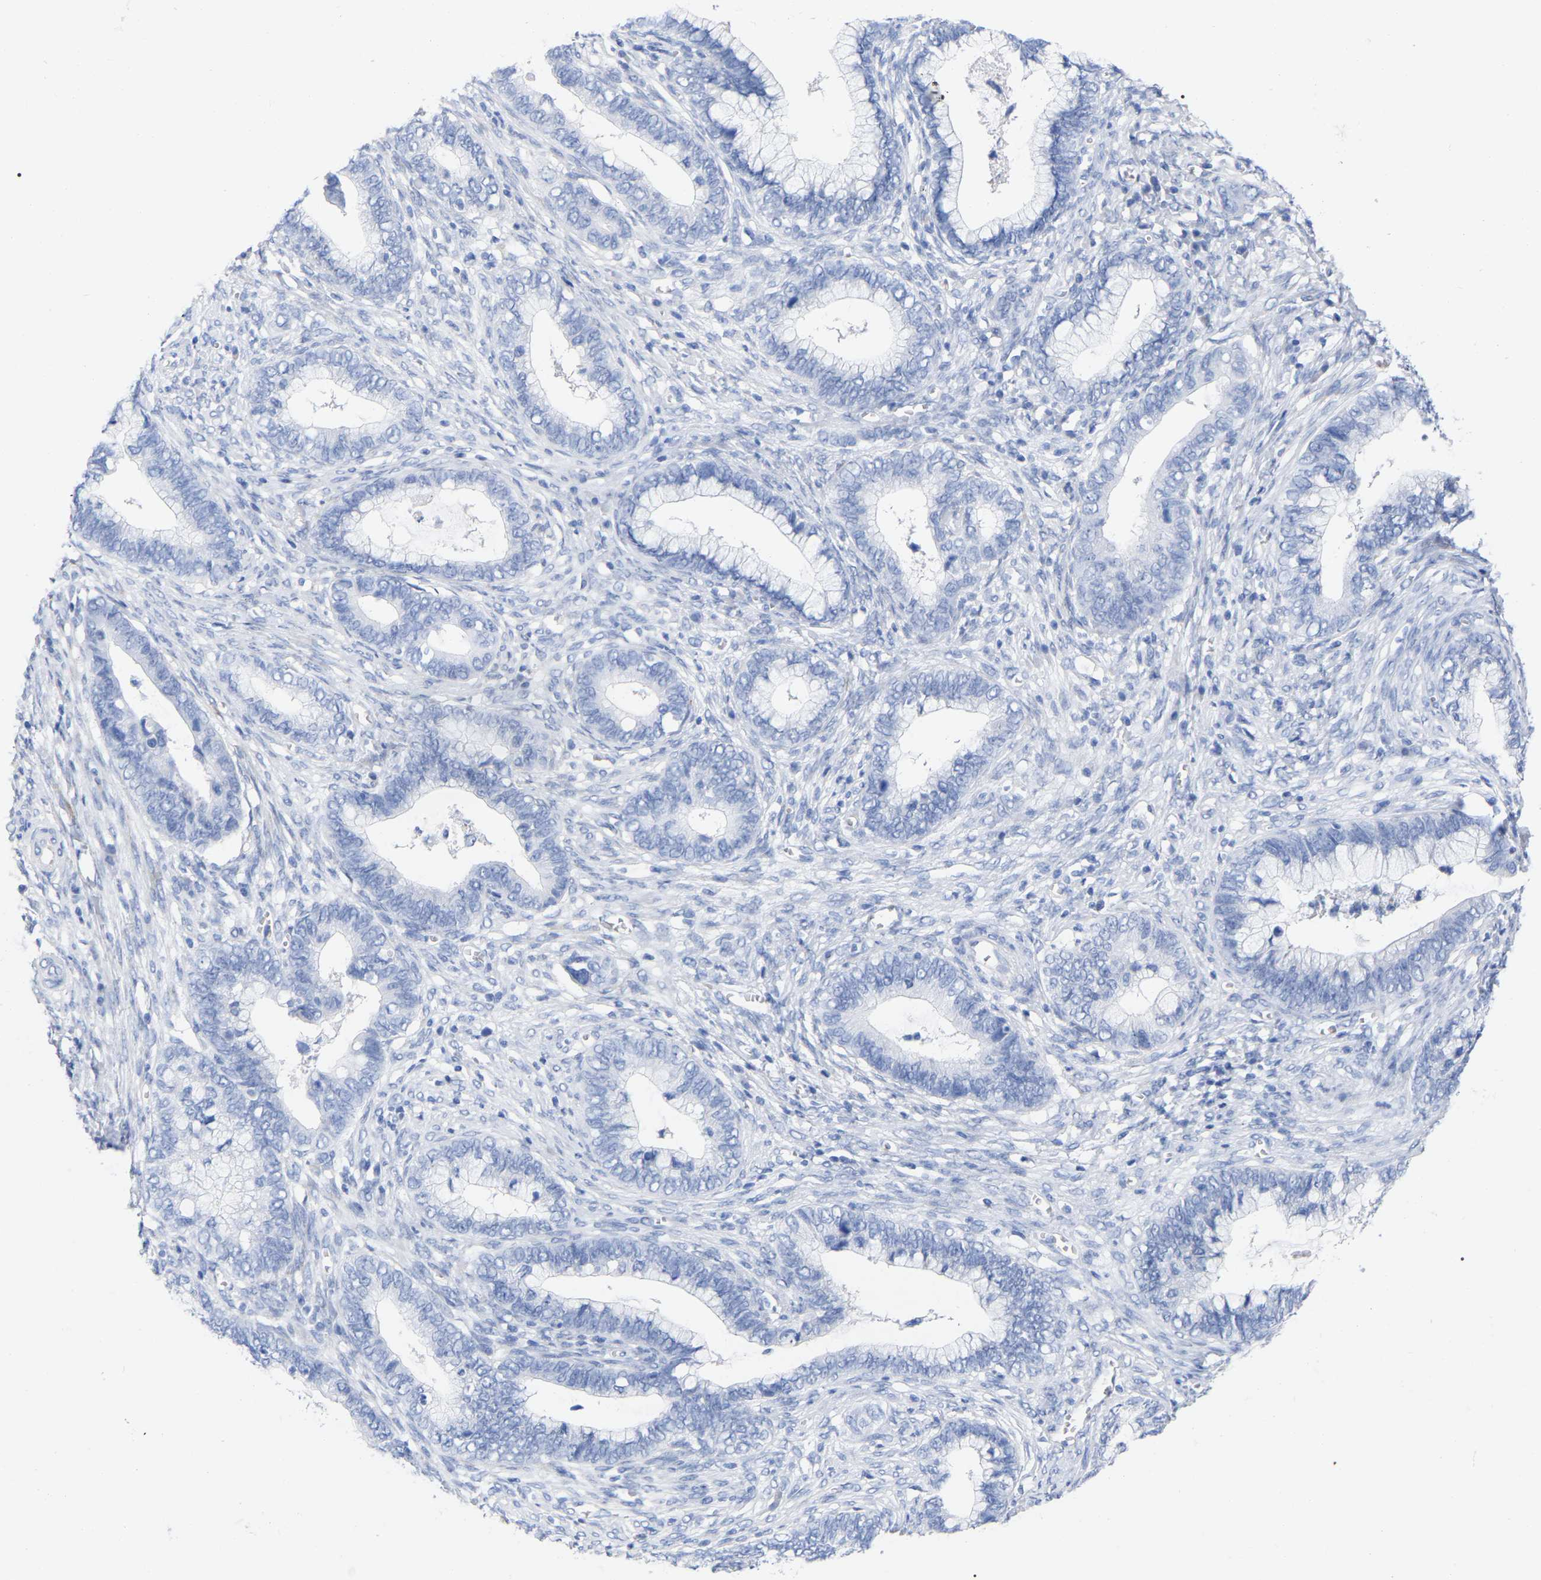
{"staining": {"intensity": "negative", "quantity": "none", "location": "none"}, "tissue": "cervical cancer", "cell_type": "Tumor cells", "image_type": "cancer", "snomed": [{"axis": "morphology", "description": "Adenocarcinoma, NOS"}, {"axis": "topography", "description": "Cervix"}], "caption": "A micrograph of adenocarcinoma (cervical) stained for a protein displays no brown staining in tumor cells.", "gene": "HAPLN1", "patient": {"sex": "female", "age": 44}}